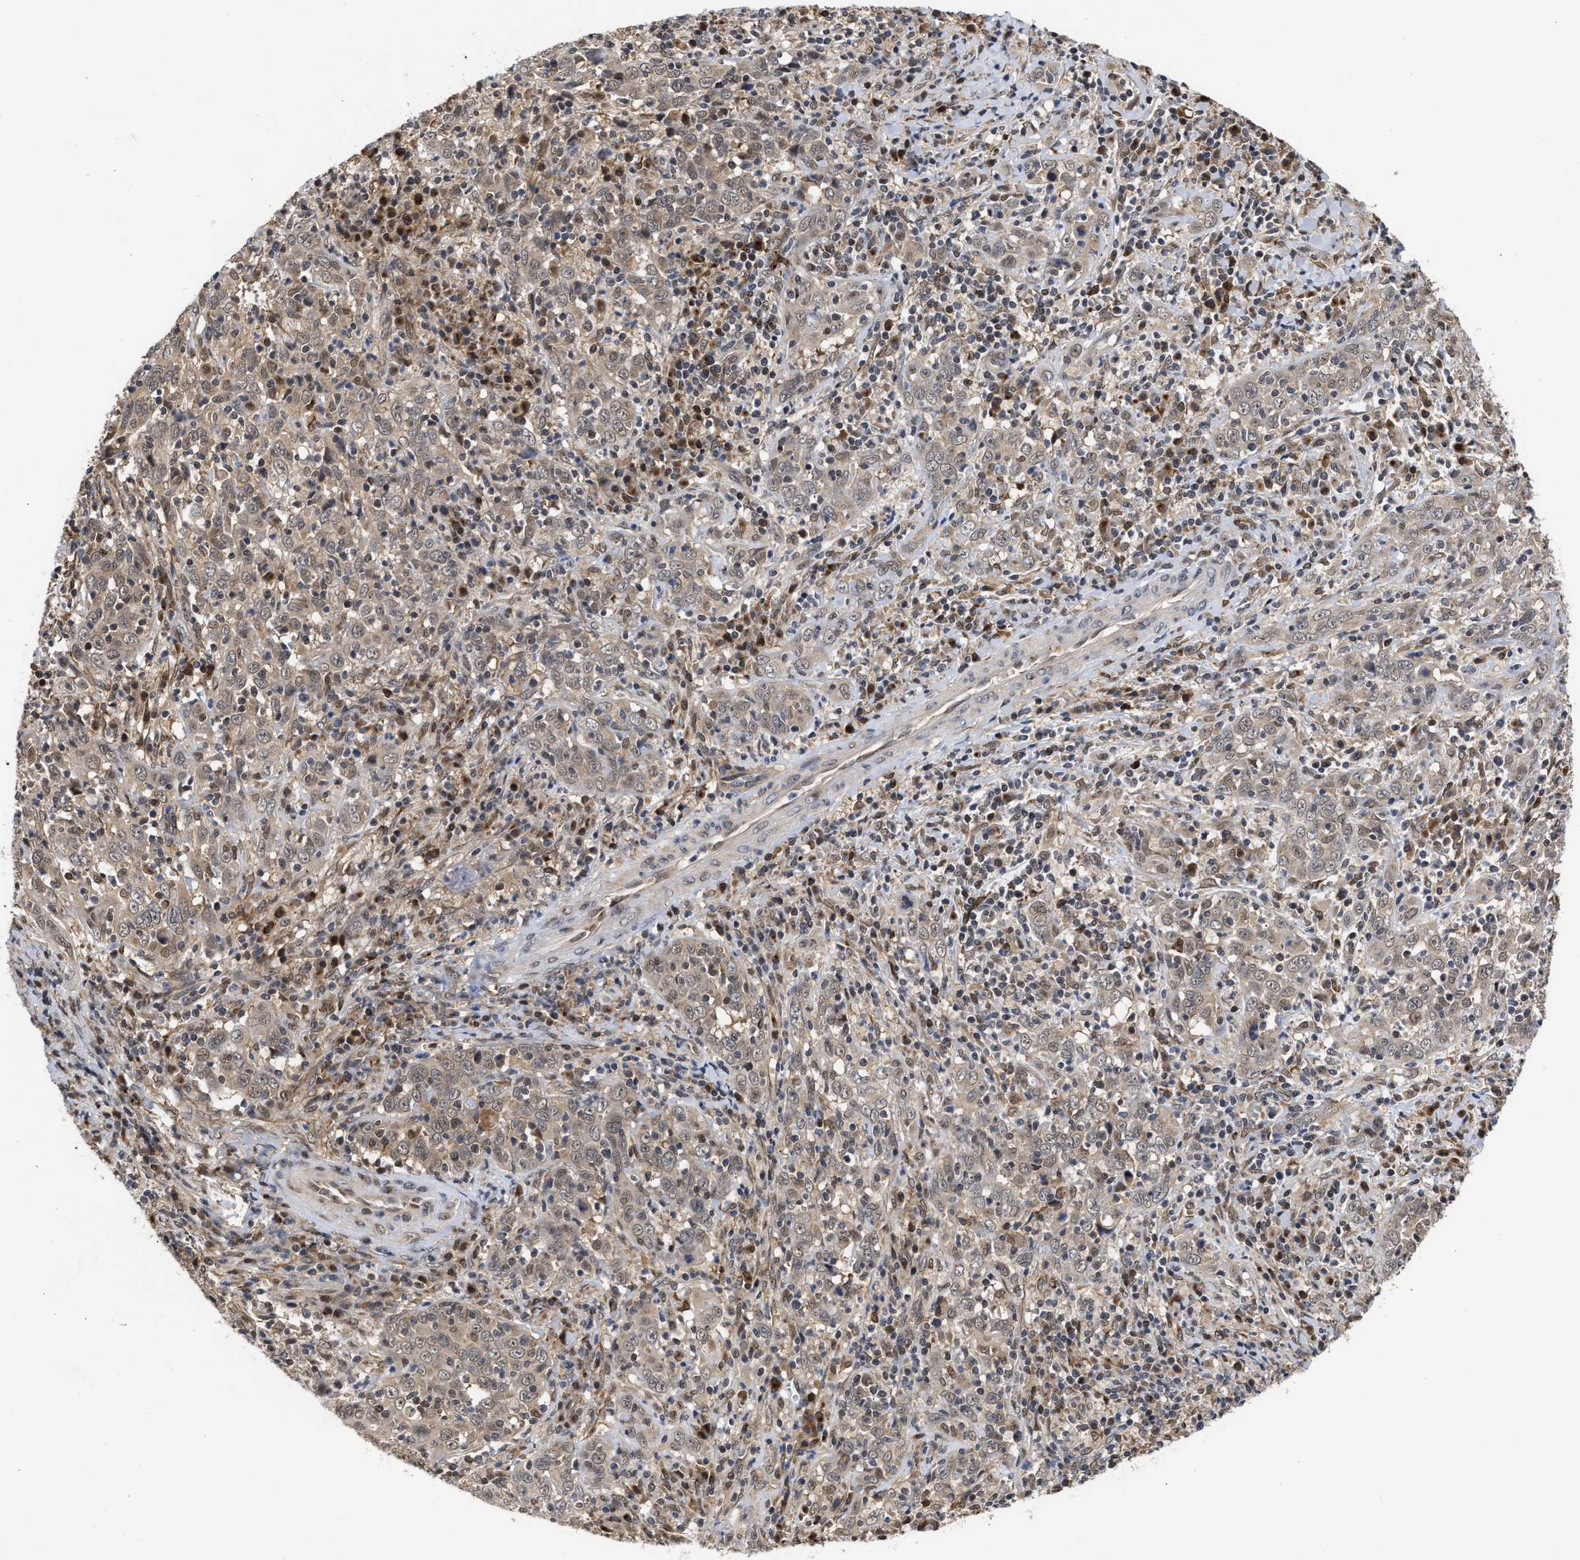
{"staining": {"intensity": "weak", "quantity": "25%-75%", "location": "cytoplasmic/membranous"}, "tissue": "cervical cancer", "cell_type": "Tumor cells", "image_type": "cancer", "snomed": [{"axis": "morphology", "description": "Squamous cell carcinoma, NOS"}, {"axis": "topography", "description": "Cervix"}], "caption": "This histopathology image displays cervical cancer stained with immunohistochemistry (IHC) to label a protein in brown. The cytoplasmic/membranous of tumor cells show weak positivity for the protein. Nuclei are counter-stained blue.", "gene": "CLIP2", "patient": {"sex": "female", "age": 46}}